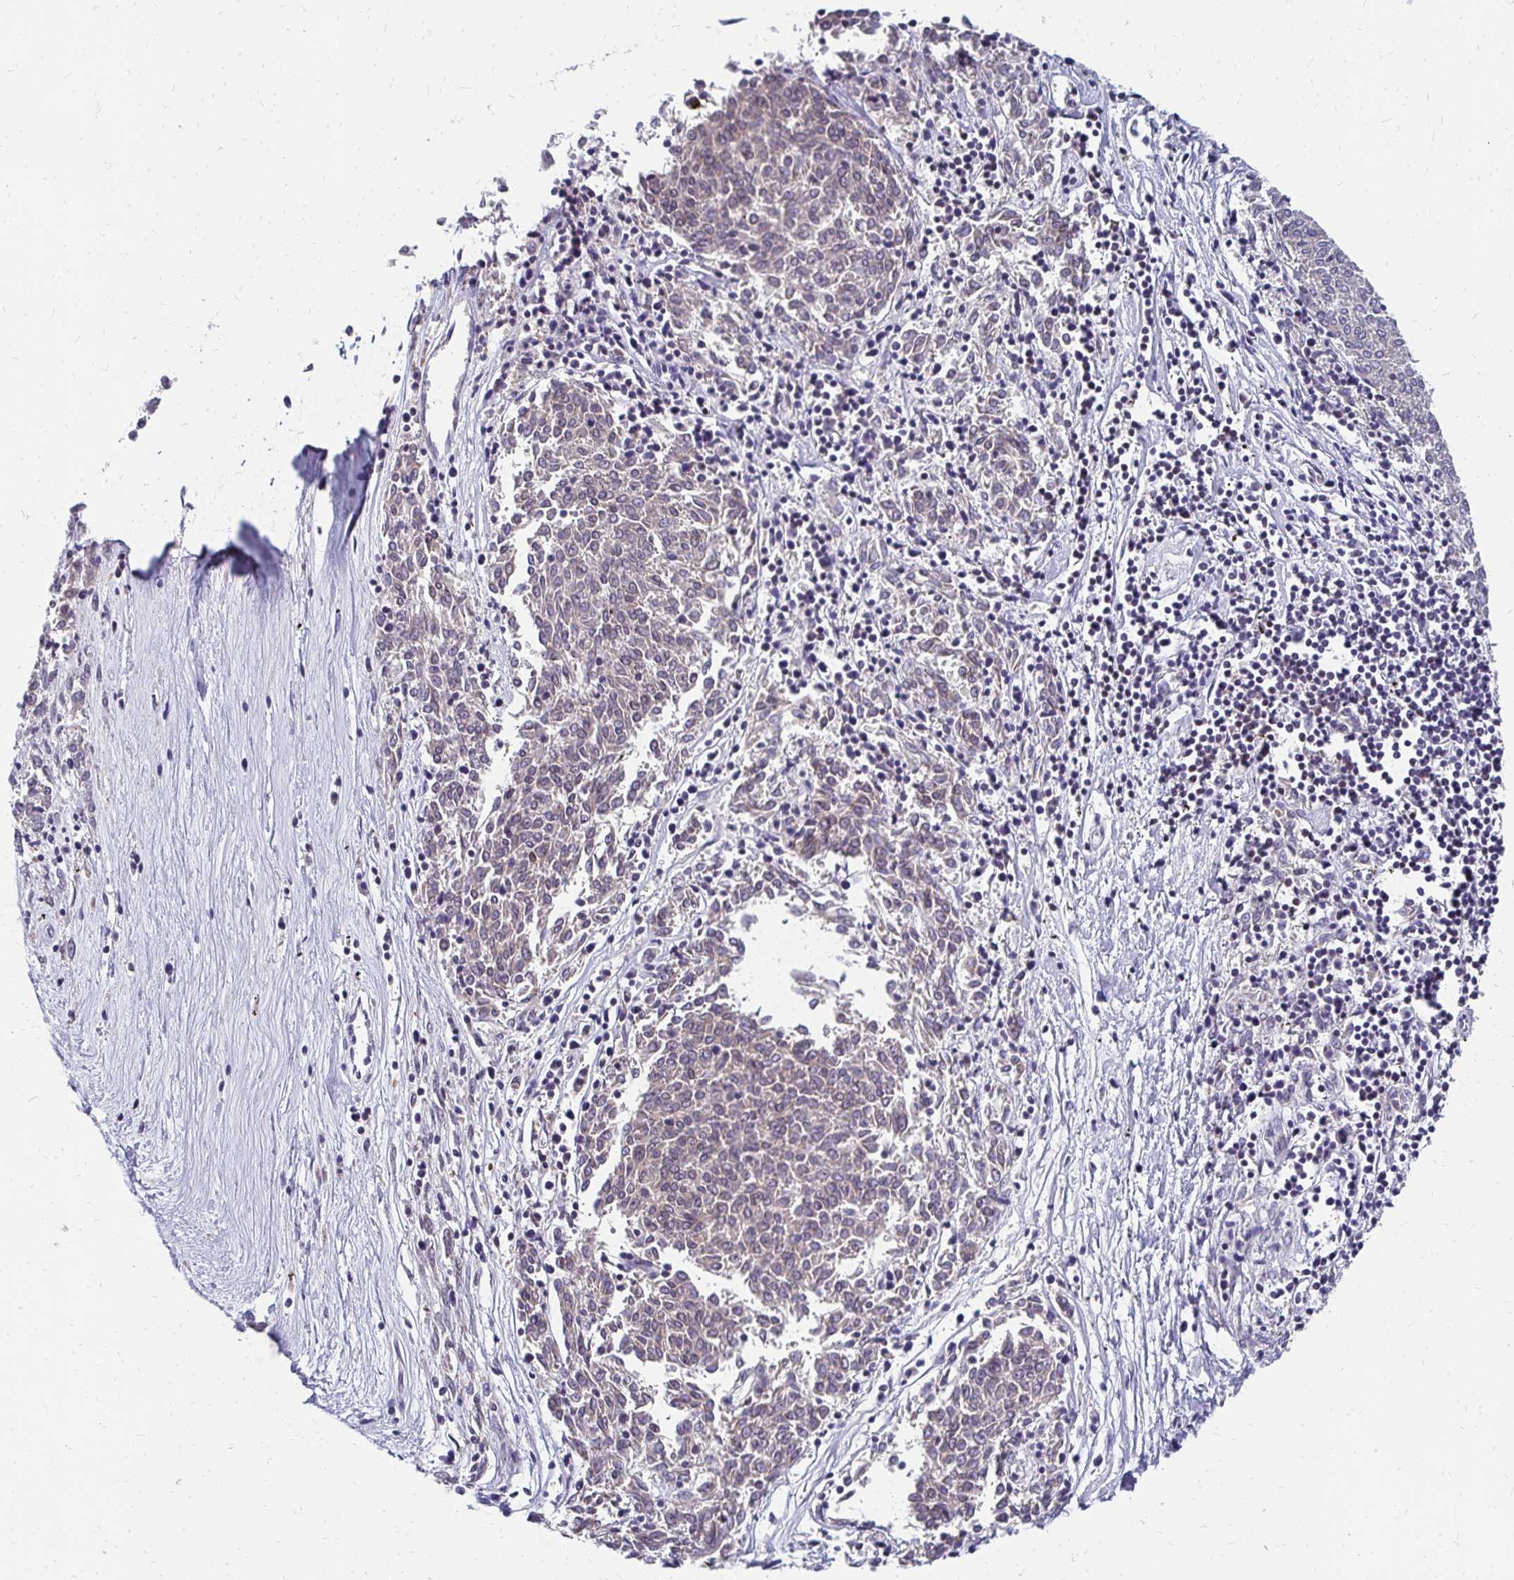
{"staining": {"intensity": "negative", "quantity": "none", "location": "none"}, "tissue": "melanoma", "cell_type": "Tumor cells", "image_type": "cancer", "snomed": [{"axis": "morphology", "description": "Malignant melanoma, NOS"}, {"axis": "topography", "description": "Skin"}], "caption": "IHC image of malignant melanoma stained for a protein (brown), which exhibits no positivity in tumor cells.", "gene": "CBX7", "patient": {"sex": "female", "age": 72}}